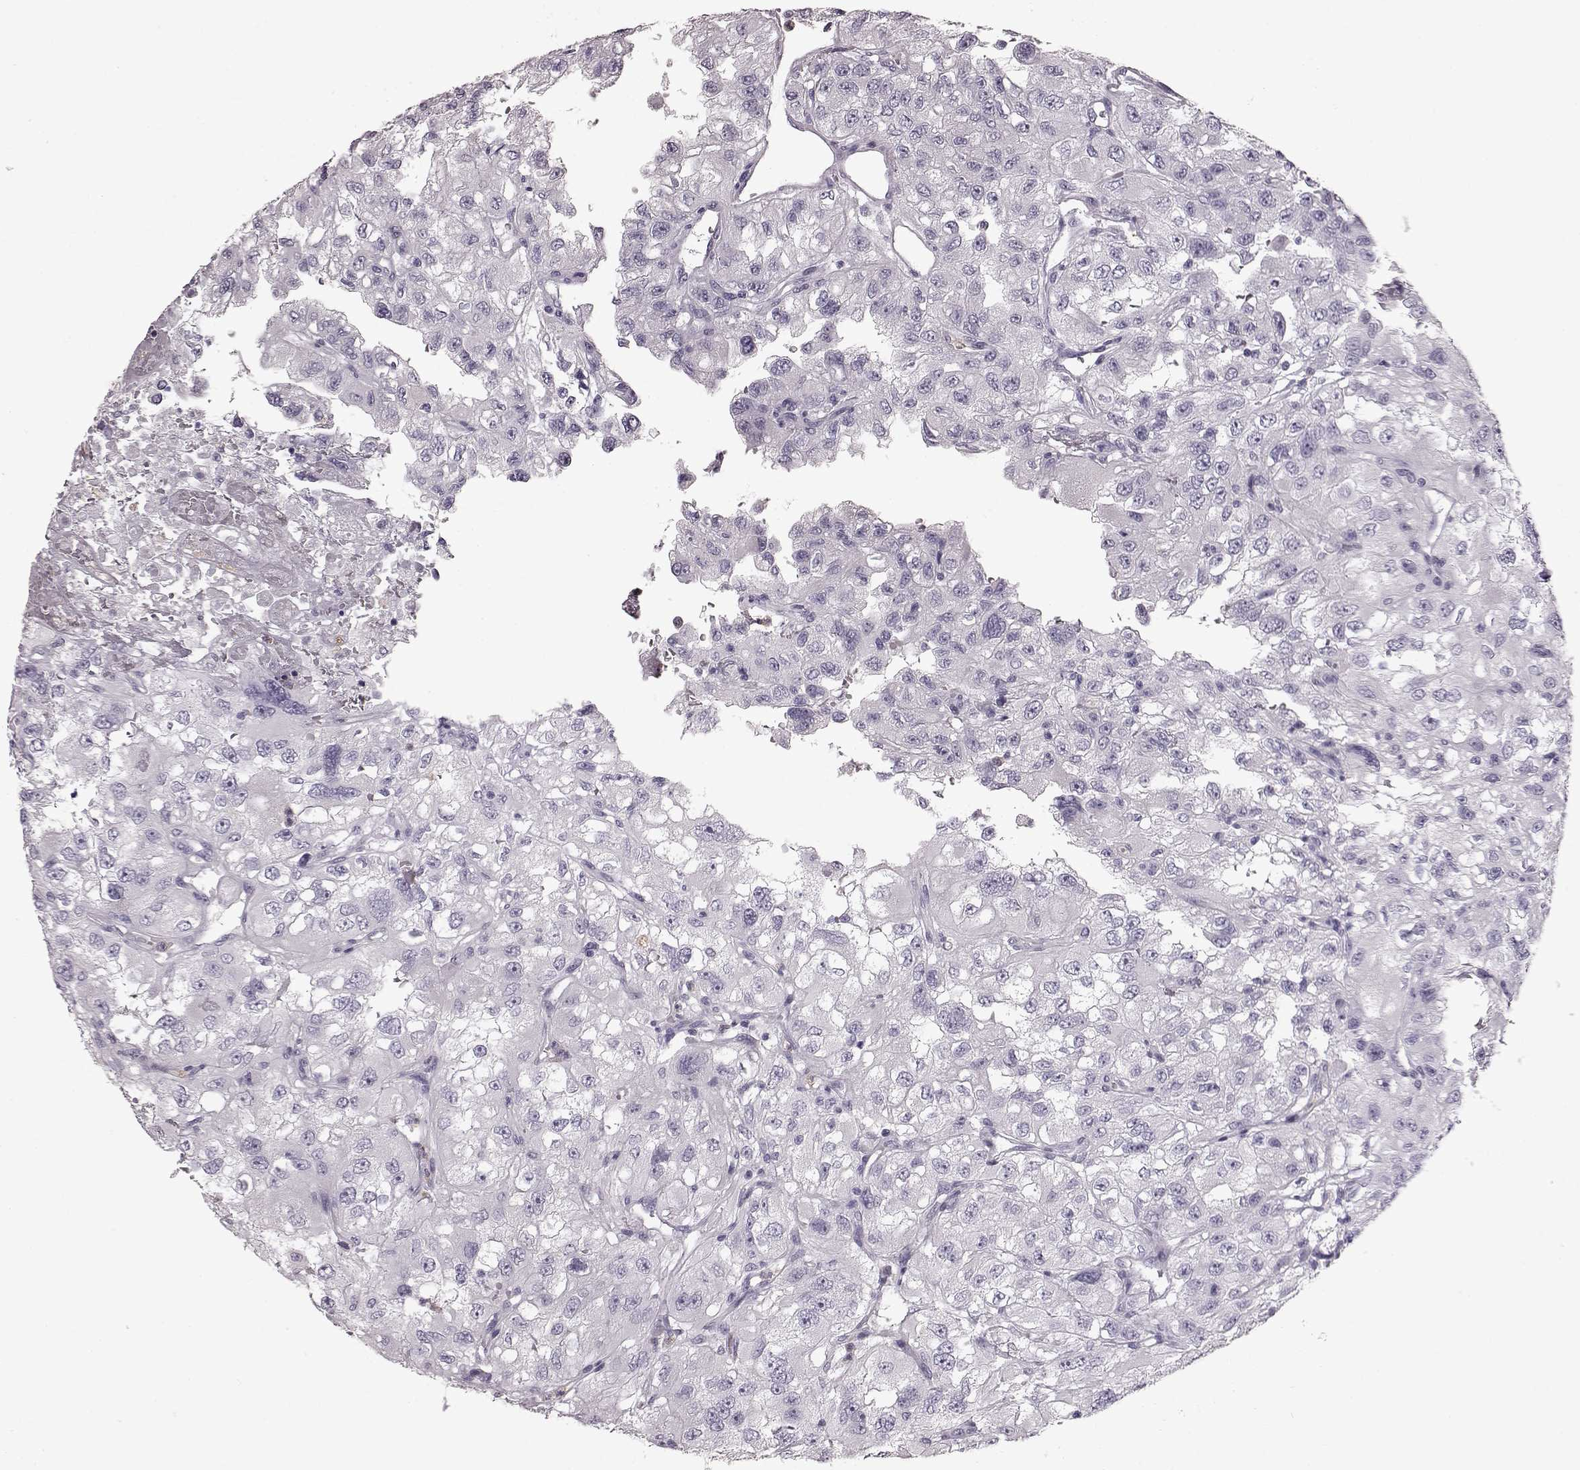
{"staining": {"intensity": "negative", "quantity": "none", "location": "none"}, "tissue": "renal cancer", "cell_type": "Tumor cells", "image_type": "cancer", "snomed": [{"axis": "morphology", "description": "Adenocarcinoma, NOS"}, {"axis": "topography", "description": "Kidney"}], "caption": "Tumor cells show no significant protein staining in adenocarcinoma (renal).", "gene": "FUT4", "patient": {"sex": "male", "age": 64}}